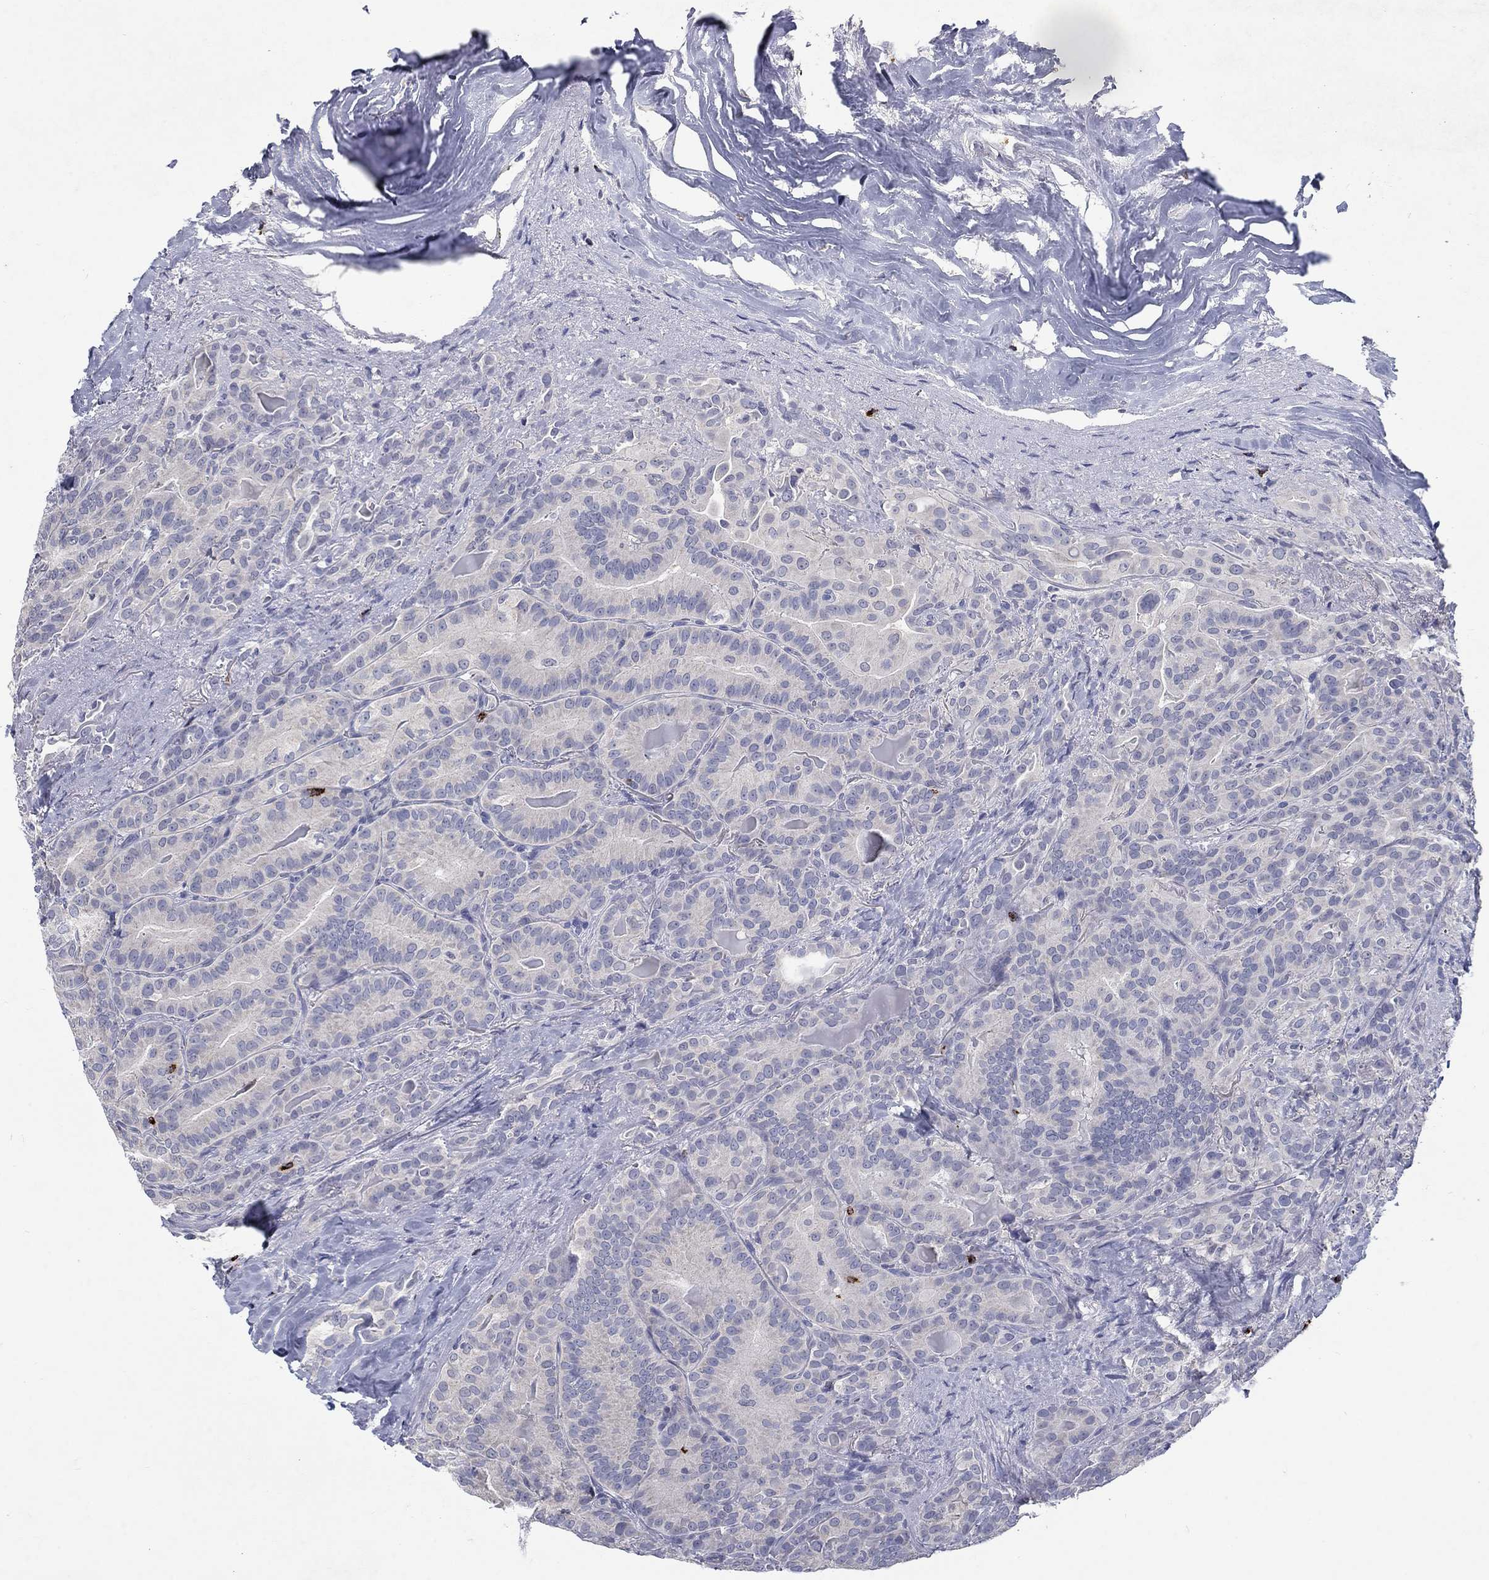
{"staining": {"intensity": "negative", "quantity": "none", "location": "none"}, "tissue": "thyroid cancer", "cell_type": "Tumor cells", "image_type": "cancer", "snomed": [{"axis": "morphology", "description": "Papillary adenocarcinoma, NOS"}, {"axis": "topography", "description": "Thyroid gland"}], "caption": "An immunohistochemistry histopathology image of papillary adenocarcinoma (thyroid) is shown. There is no staining in tumor cells of papillary adenocarcinoma (thyroid).", "gene": "GZMA", "patient": {"sex": "male", "age": 61}}